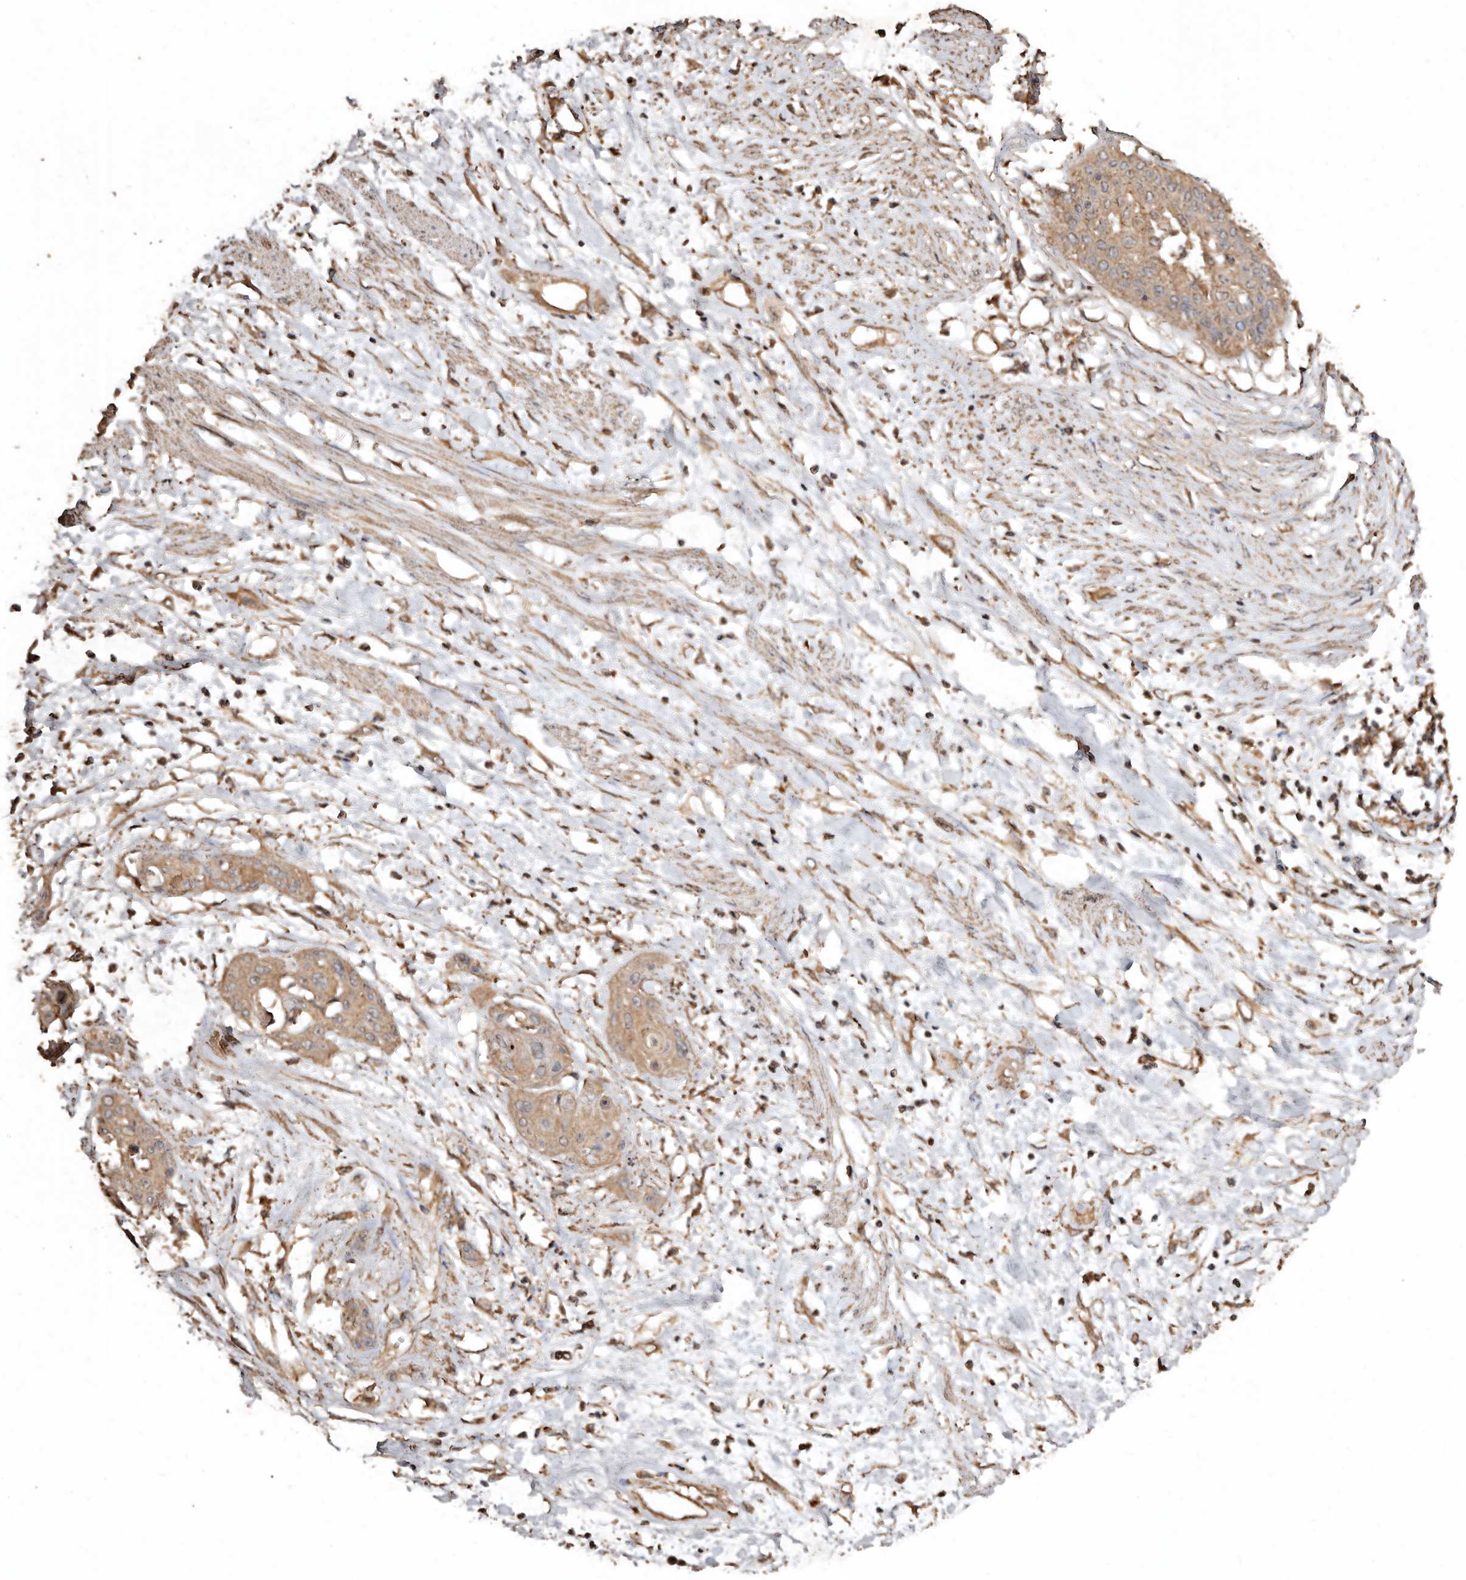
{"staining": {"intensity": "moderate", "quantity": ">75%", "location": "cytoplasmic/membranous"}, "tissue": "cervical cancer", "cell_type": "Tumor cells", "image_type": "cancer", "snomed": [{"axis": "morphology", "description": "Squamous cell carcinoma, NOS"}, {"axis": "topography", "description": "Cervix"}], "caption": "Human cervical cancer stained with a protein marker demonstrates moderate staining in tumor cells.", "gene": "FARS2", "patient": {"sex": "female", "age": 57}}